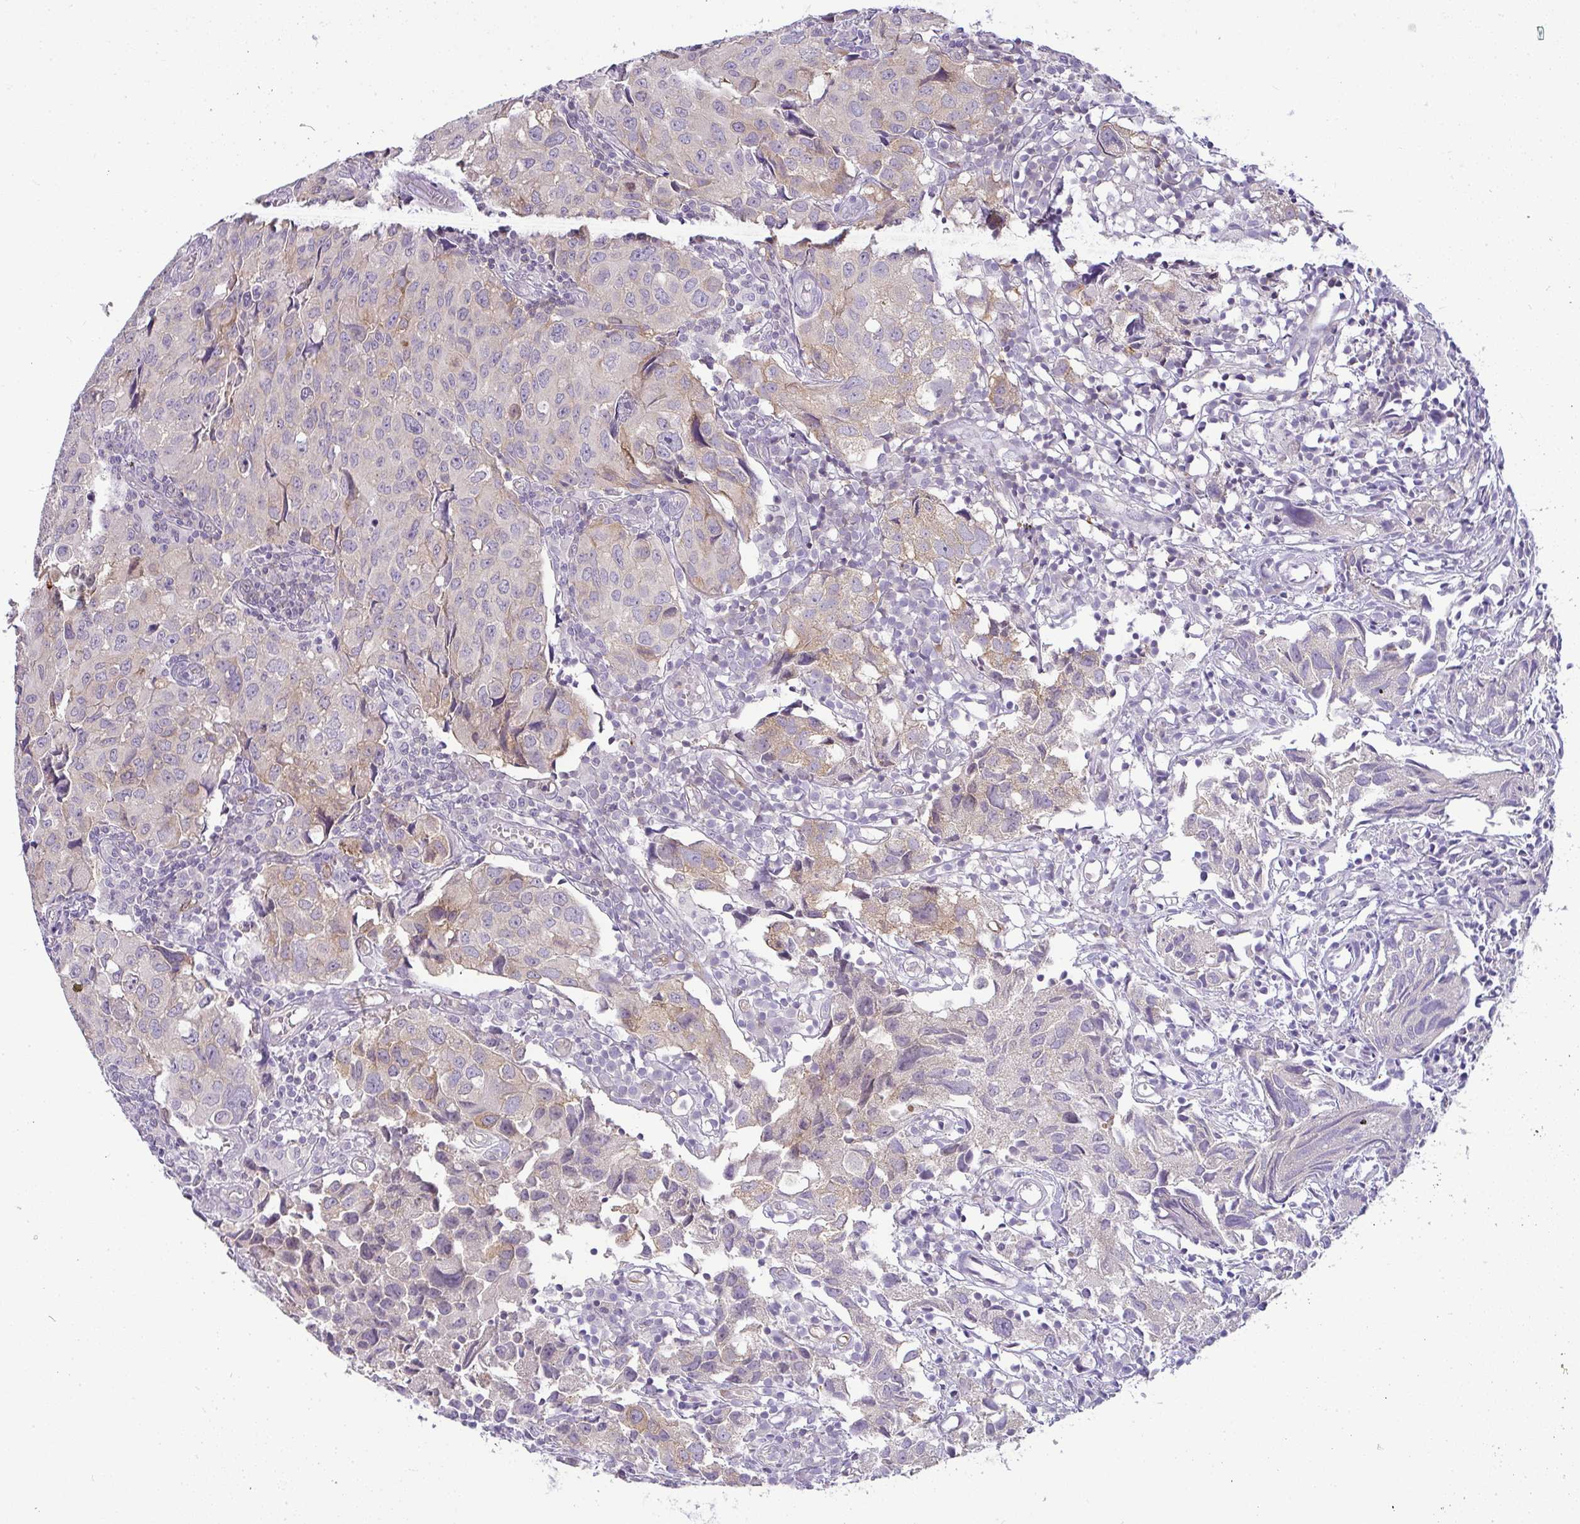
{"staining": {"intensity": "moderate", "quantity": "<25%", "location": "cytoplasmic/membranous"}, "tissue": "urothelial cancer", "cell_type": "Tumor cells", "image_type": "cancer", "snomed": [{"axis": "morphology", "description": "Urothelial carcinoma, High grade"}, {"axis": "topography", "description": "Urinary bladder"}], "caption": "This photomicrograph displays immunohistochemistry (IHC) staining of human urothelial cancer, with low moderate cytoplasmic/membranous positivity in about <25% of tumor cells.", "gene": "LIPE", "patient": {"sex": "female", "age": 75}}